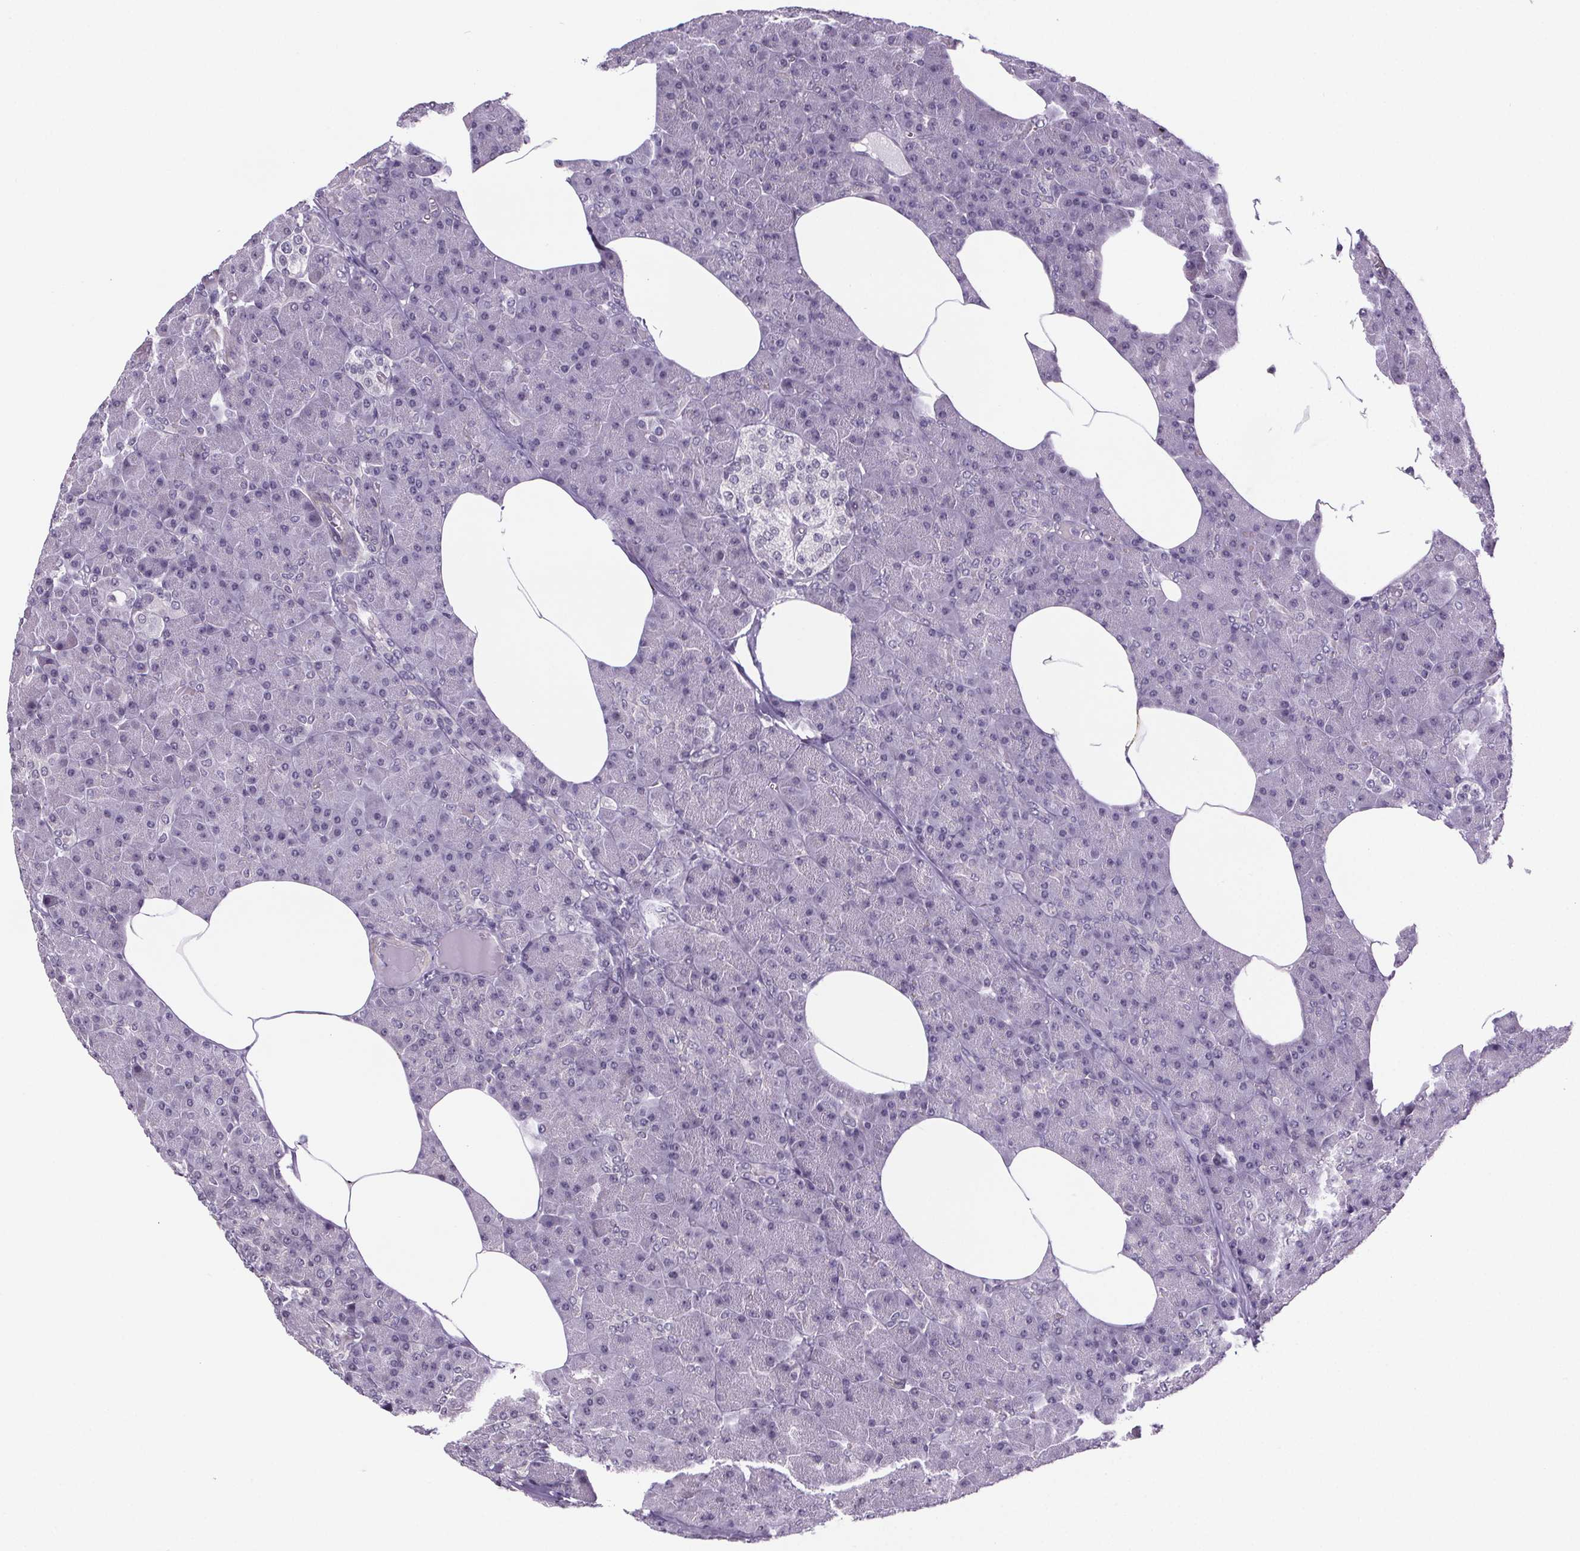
{"staining": {"intensity": "negative", "quantity": "none", "location": "none"}, "tissue": "pancreas", "cell_type": "Exocrine glandular cells", "image_type": "normal", "snomed": [{"axis": "morphology", "description": "Normal tissue, NOS"}, {"axis": "topography", "description": "Pancreas"}], "caption": "IHC photomicrograph of benign pancreas: human pancreas stained with DAB (3,3'-diaminobenzidine) shows no significant protein staining in exocrine glandular cells.", "gene": "TTC12", "patient": {"sex": "female", "age": 45}}